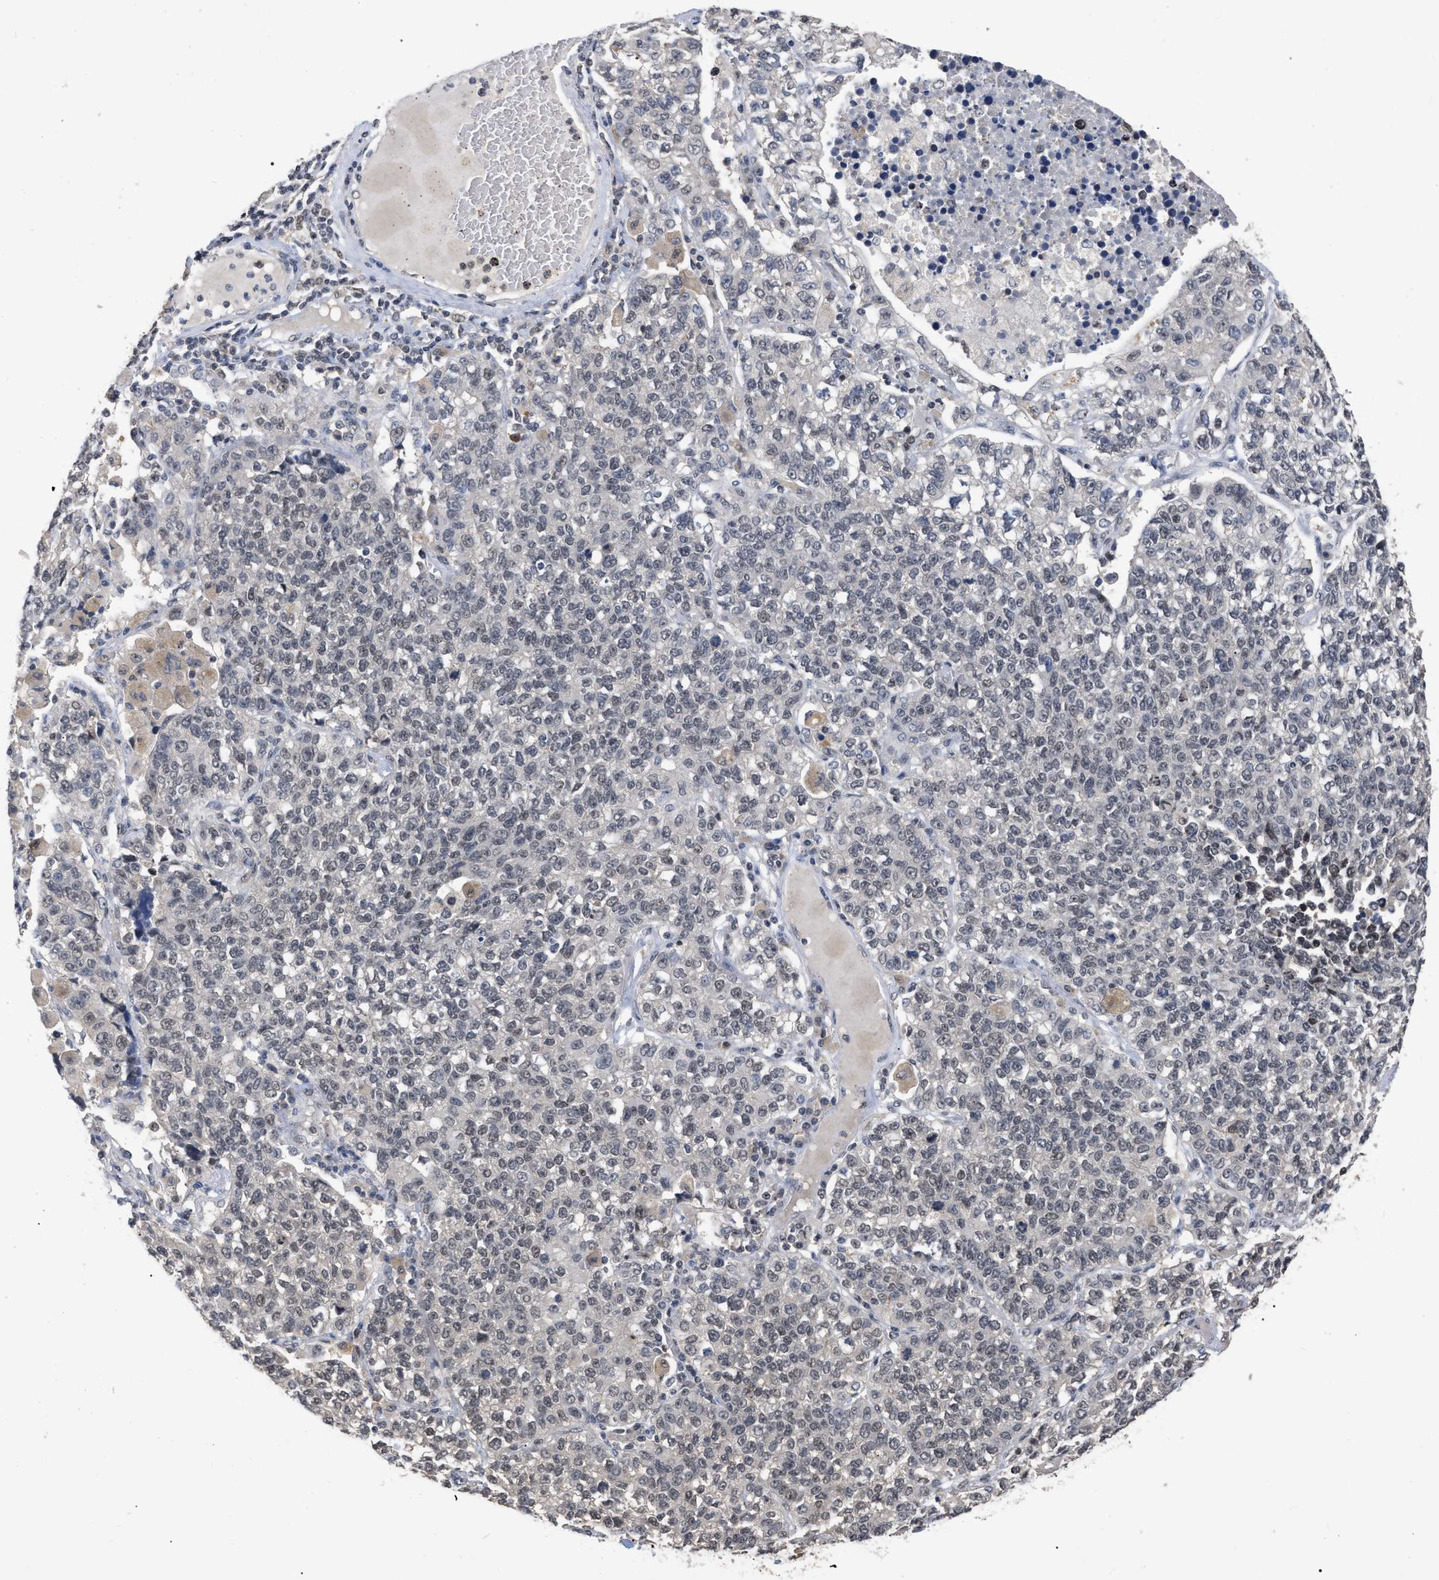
{"staining": {"intensity": "negative", "quantity": "none", "location": "none"}, "tissue": "lung cancer", "cell_type": "Tumor cells", "image_type": "cancer", "snomed": [{"axis": "morphology", "description": "Adenocarcinoma, NOS"}, {"axis": "topography", "description": "Lung"}], "caption": "A photomicrograph of human lung cancer is negative for staining in tumor cells.", "gene": "JAZF1", "patient": {"sex": "male", "age": 49}}